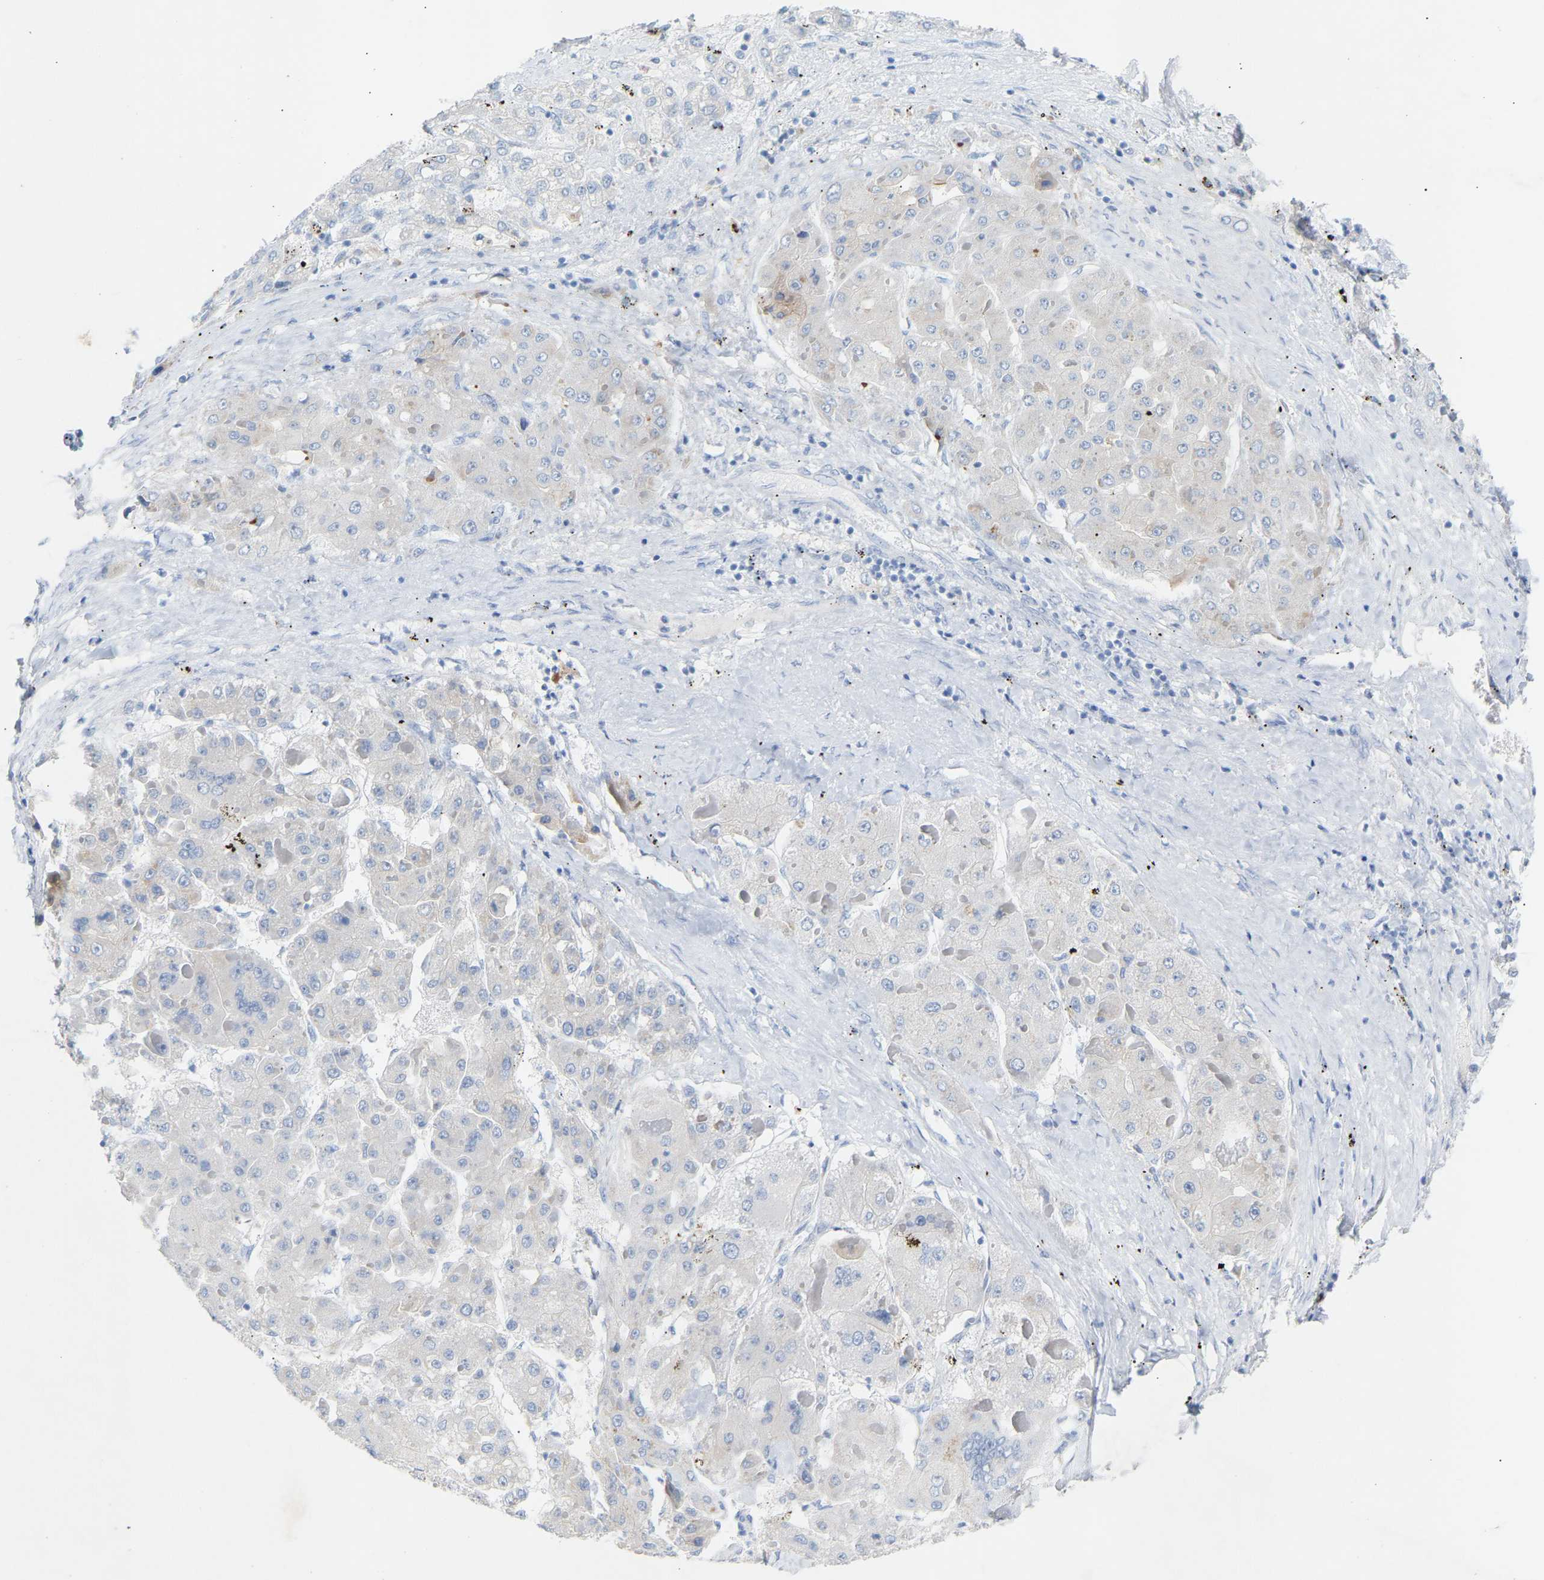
{"staining": {"intensity": "negative", "quantity": "none", "location": "none"}, "tissue": "liver cancer", "cell_type": "Tumor cells", "image_type": "cancer", "snomed": [{"axis": "morphology", "description": "Carcinoma, Hepatocellular, NOS"}, {"axis": "topography", "description": "Liver"}], "caption": "Immunohistochemistry (IHC) of human liver hepatocellular carcinoma demonstrates no staining in tumor cells. (DAB IHC visualized using brightfield microscopy, high magnification).", "gene": "PEX1", "patient": {"sex": "female", "age": 73}}